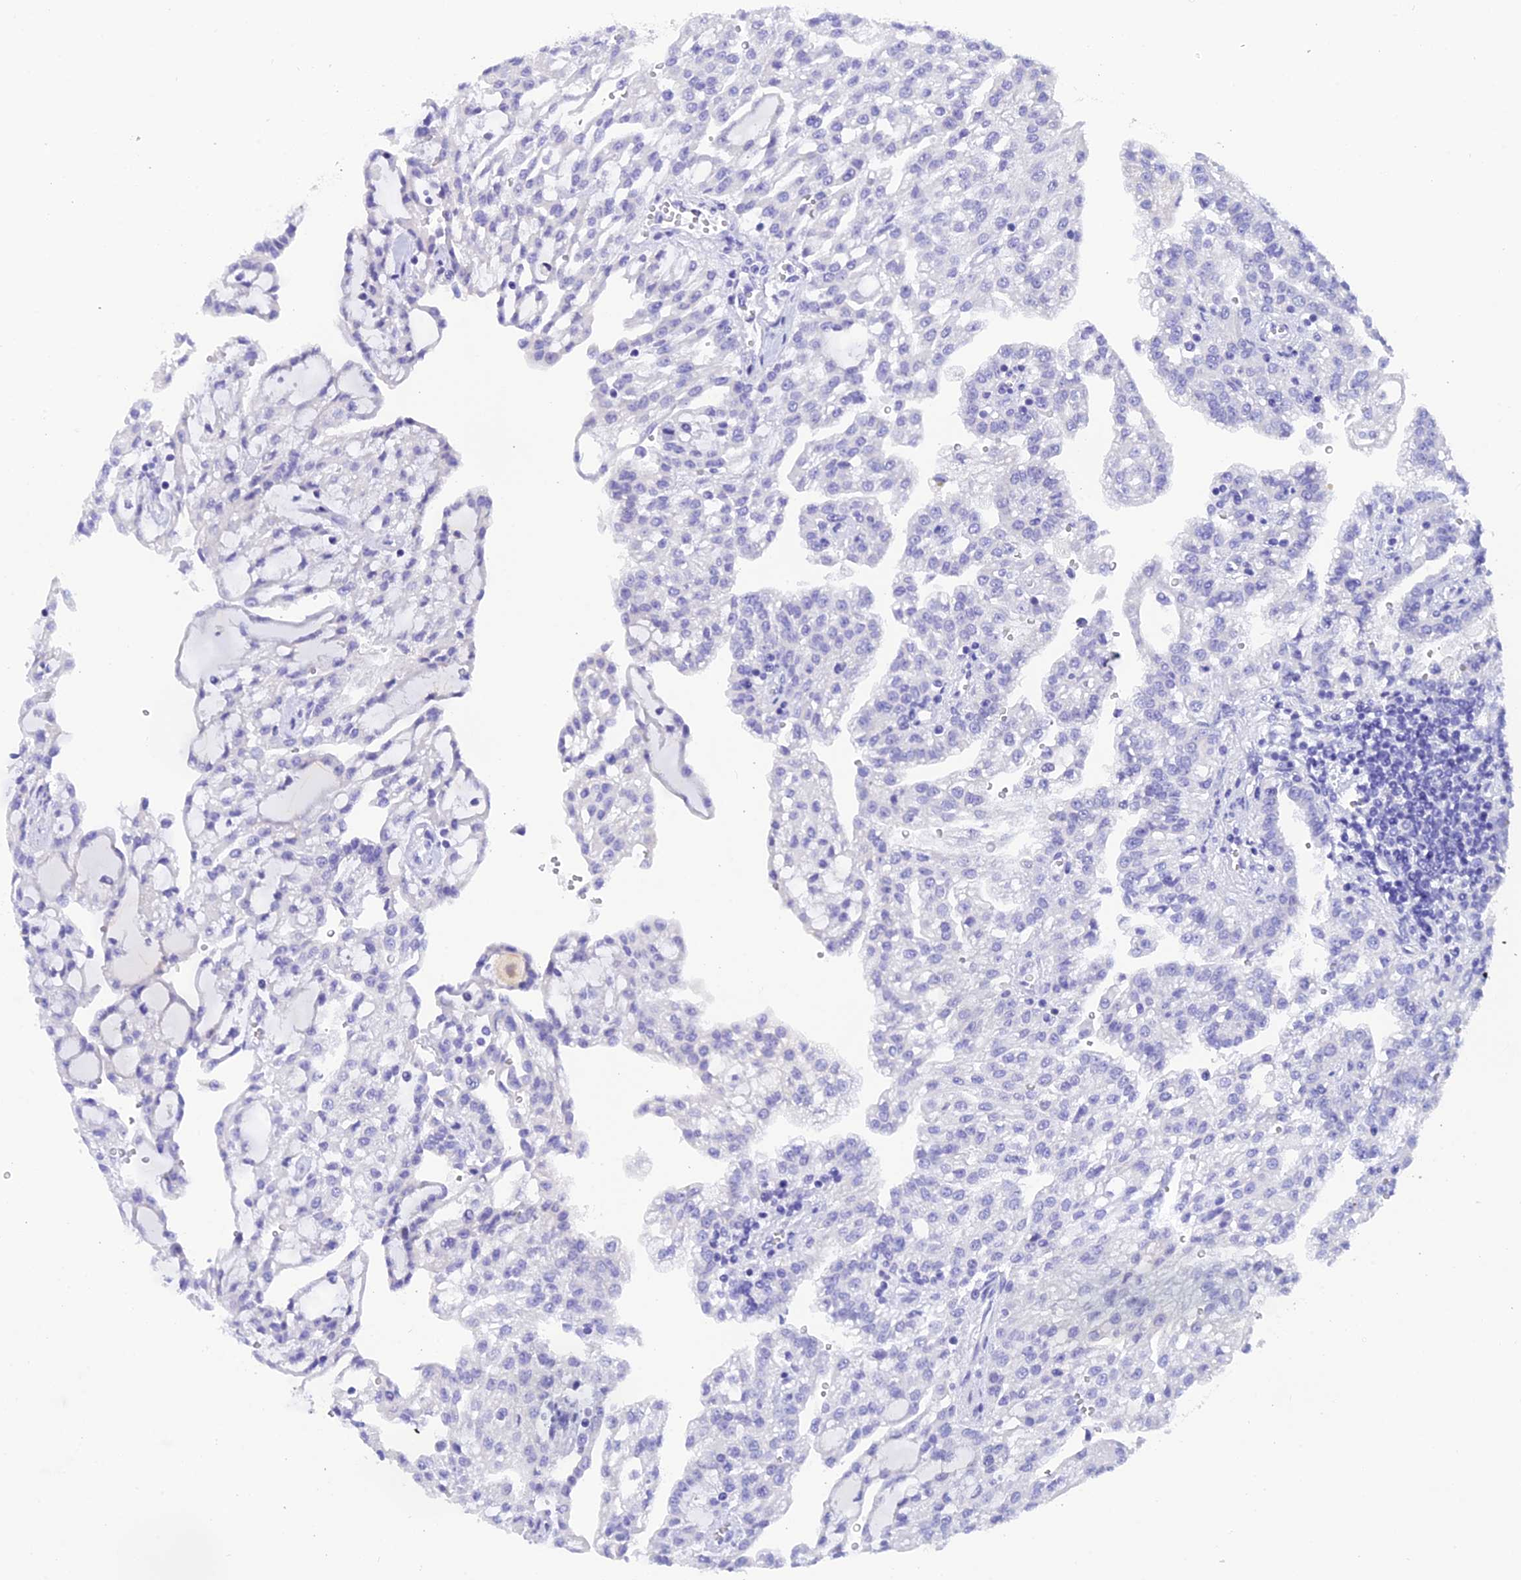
{"staining": {"intensity": "negative", "quantity": "none", "location": "none"}, "tissue": "renal cancer", "cell_type": "Tumor cells", "image_type": "cancer", "snomed": [{"axis": "morphology", "description": "Adenocarcinoma, NOS"}, {"axis": "topography", "description": "Kidney"}], "caption": "Immunohistochemistry photomicrograph of neoplastic tissue: renal cancer (adenocarcinoma) stained with DAB (3,3'-diaminobenzidine) reveals no significant protein staining in tumor cells. (Brightfield microscopy of DAB (3,3'-diaminobenzidine) immunohistochemistry at high magnification).", "gene": "KDELR3", "patient": {"sex": "male", "age": 63}}